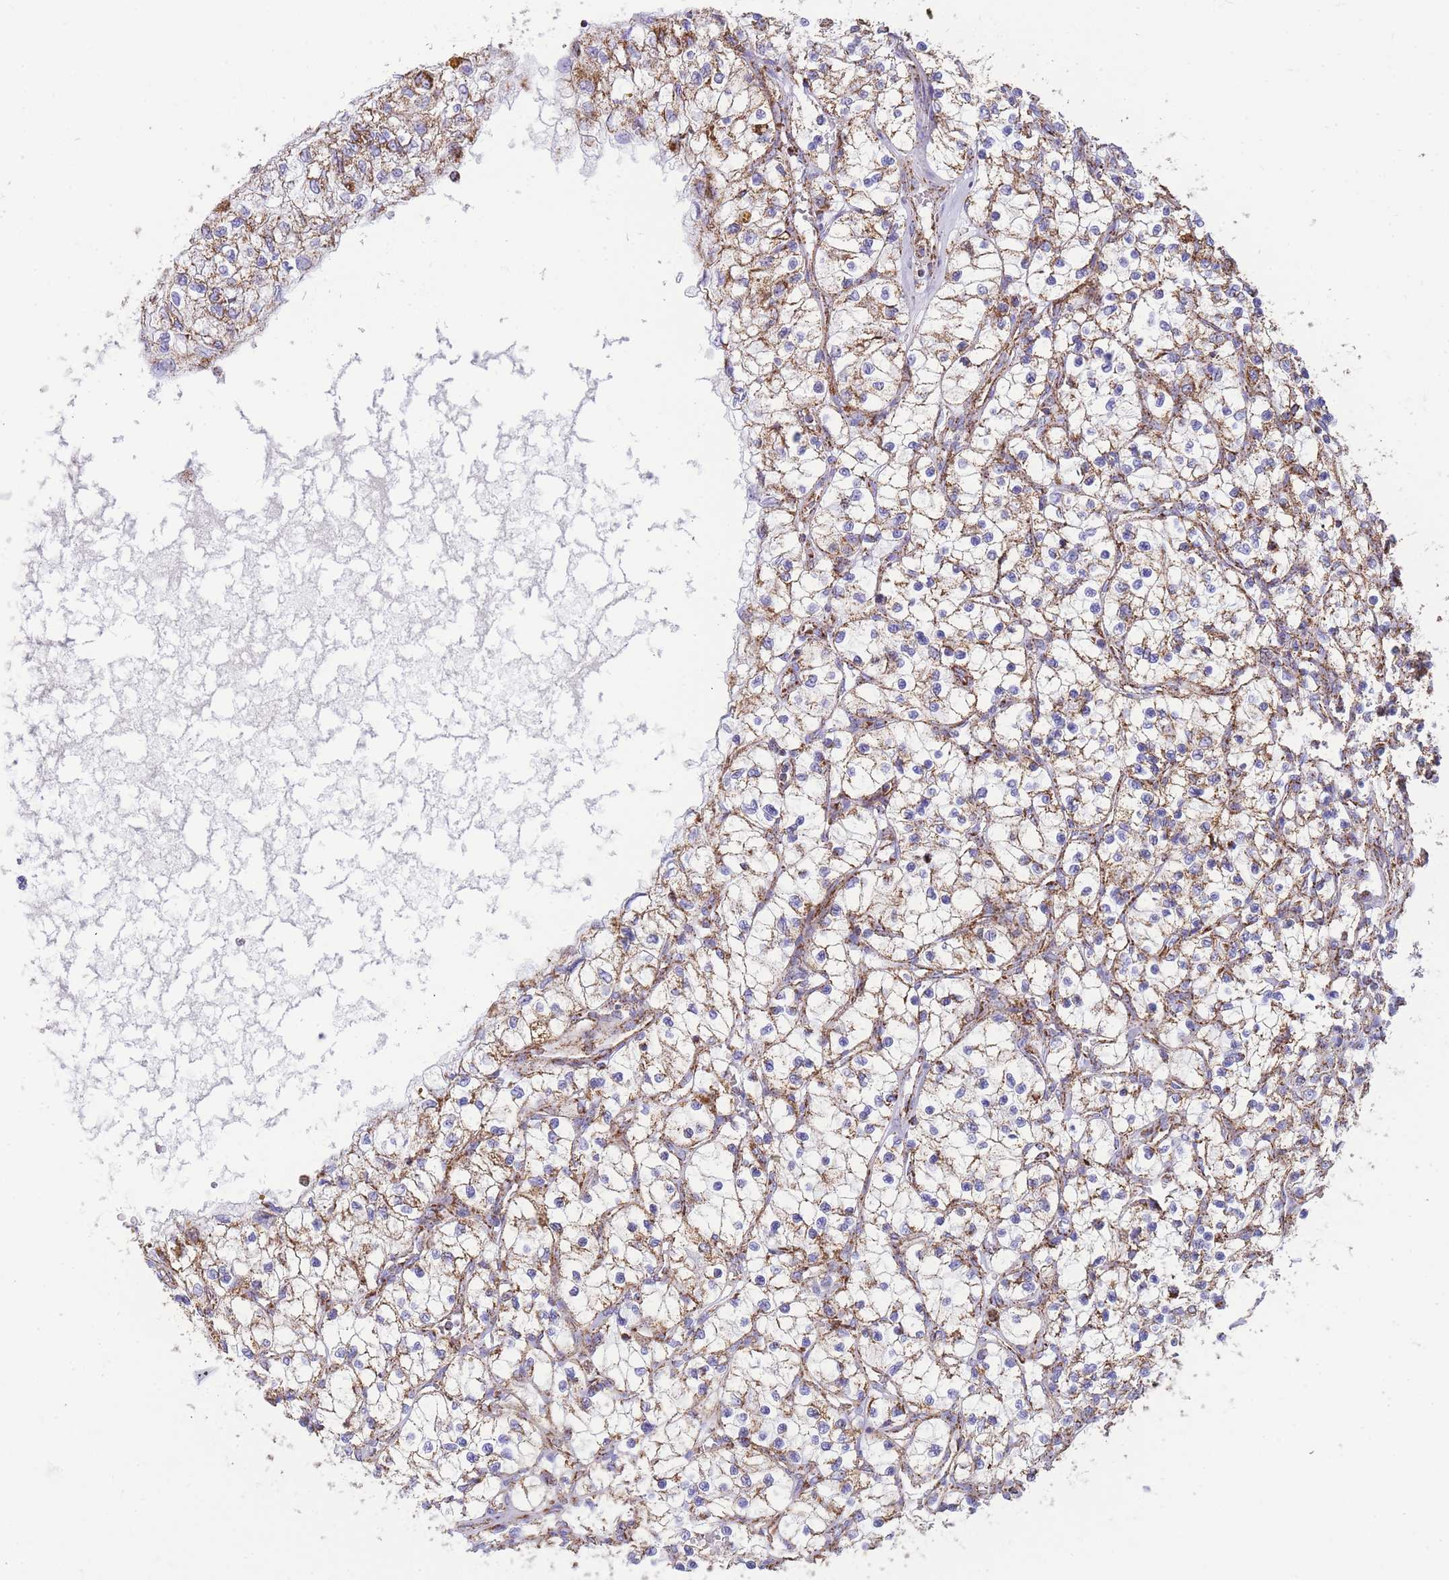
{"staining": {"intensity": "moderate", "quantity": ">75%", "location": "cytoplasmic/membranous"}, "tissue": "renal cancer", "cell_type": "Tumor cells", "image_type": "cancer", "snomed": [{"axis": "morphology", "description": "Adenocarcinoma, NOS"}, {"axis": "topography", "description": "Kidney"}], "caption": "Human renal cancer (adenocarcinoma) stained for a protein (brown) displays moderate cytoplasmic/membranous positive expression in approximately >75% of tumor cells.", "gene": "GSTM1", "patient": {"sex": "female", "age": 69}}